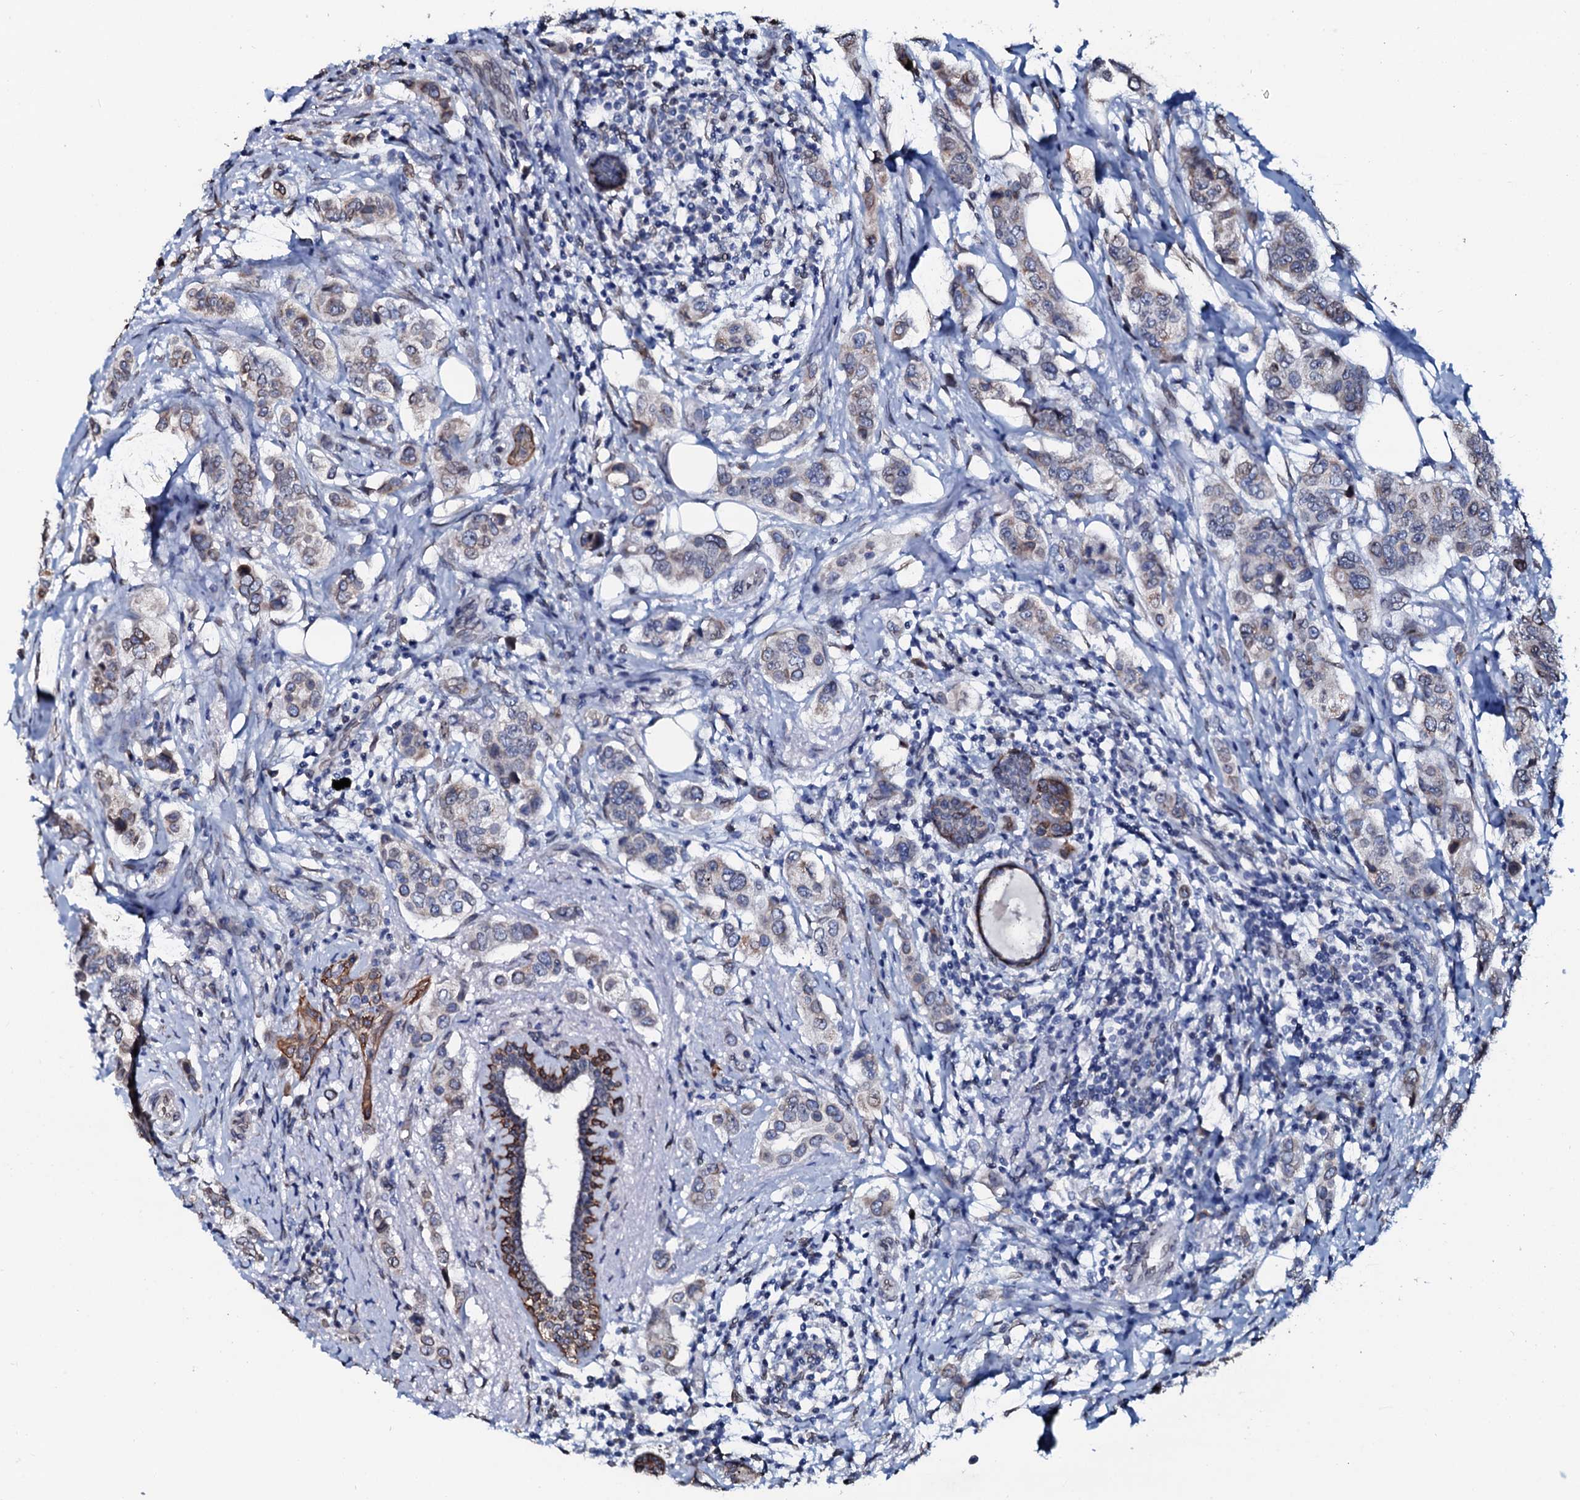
{"staining": {"intensity": "moderate", "quantity": "<25%", "location": "cytoplasmic/membranous"}, "tissue": "breast cancer", "cell_type": "Tumor cells", "image_type": "cancer", "snomed": [{"axis": "morphology", "description": "Lobular carcinoma"}, {"axis": "topography", "description": "Breast"}], "caption": "Immunohistochemical staining of human breast lobular carcinoma displays moderate cytoplasmic/membranous protein staining in approximately <25% of tumor cells. The staining was performed using DAB (3,3'-diaminobenzidine), with brown indicating positive protein expression. Nuclei are stained blue with hematoxylin.", "gene": "NRP2", "patient": {"sex": "female", "age": 51}}